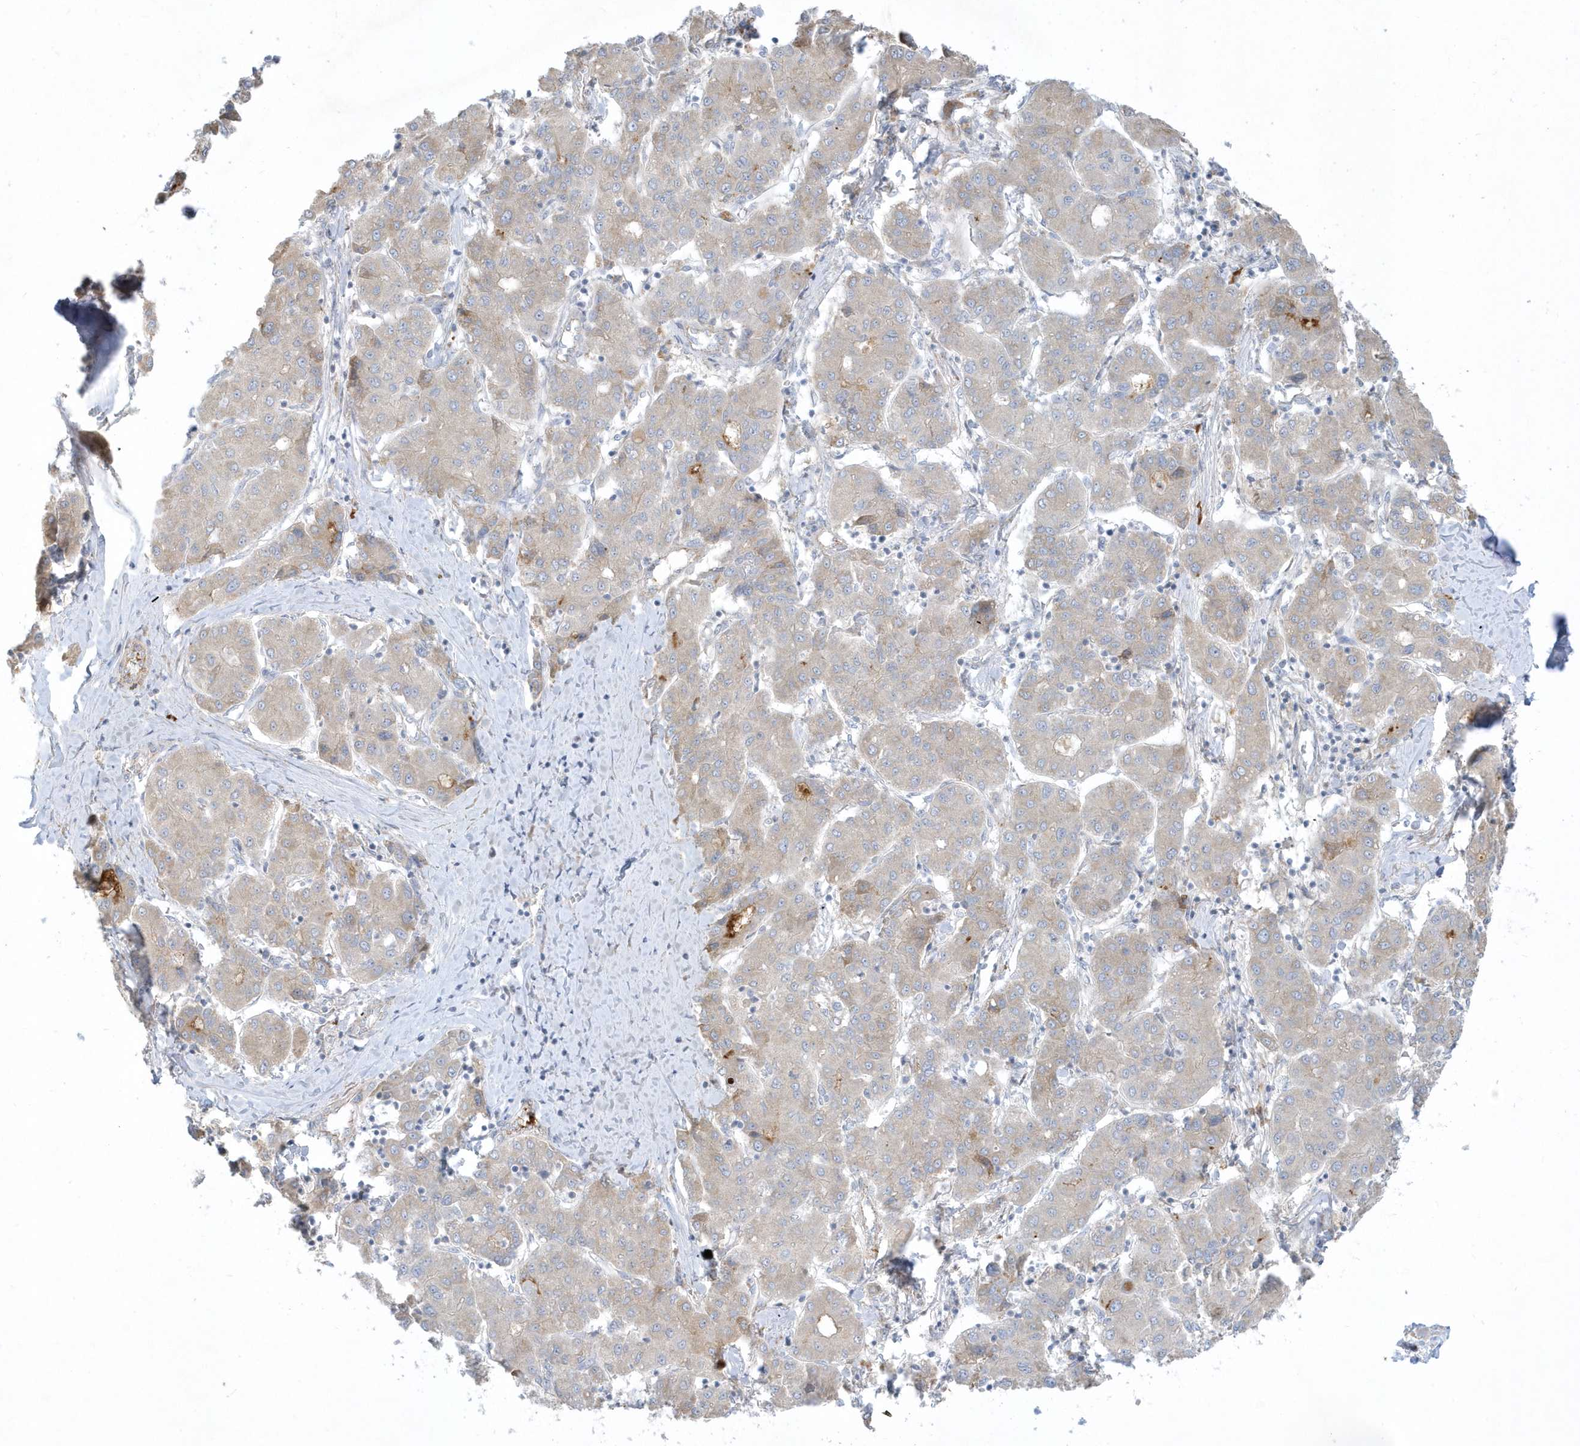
{"staining": {"intensity": "weak", "quantity": "25%-75%", "location": "cytoplasmic/membranous"}, "tissue": "liver cancer", "cell_type": "Tumor cells", "image_type": "cancer", "snomed": [{"axis": "morphology", "description": "Carcinoma, Hepatocellular, NOS"}, {"axis": "topography", "description": "Liver"}], "caption": "Tumor cells reveal low levels of weak cytoplasmic/membranous staining in approximately 25%-75% of cells in human liver cancer (hepatocellular carcinoma).", "gene": "THADA", "patient": {"sex": "male", "age": 65}}